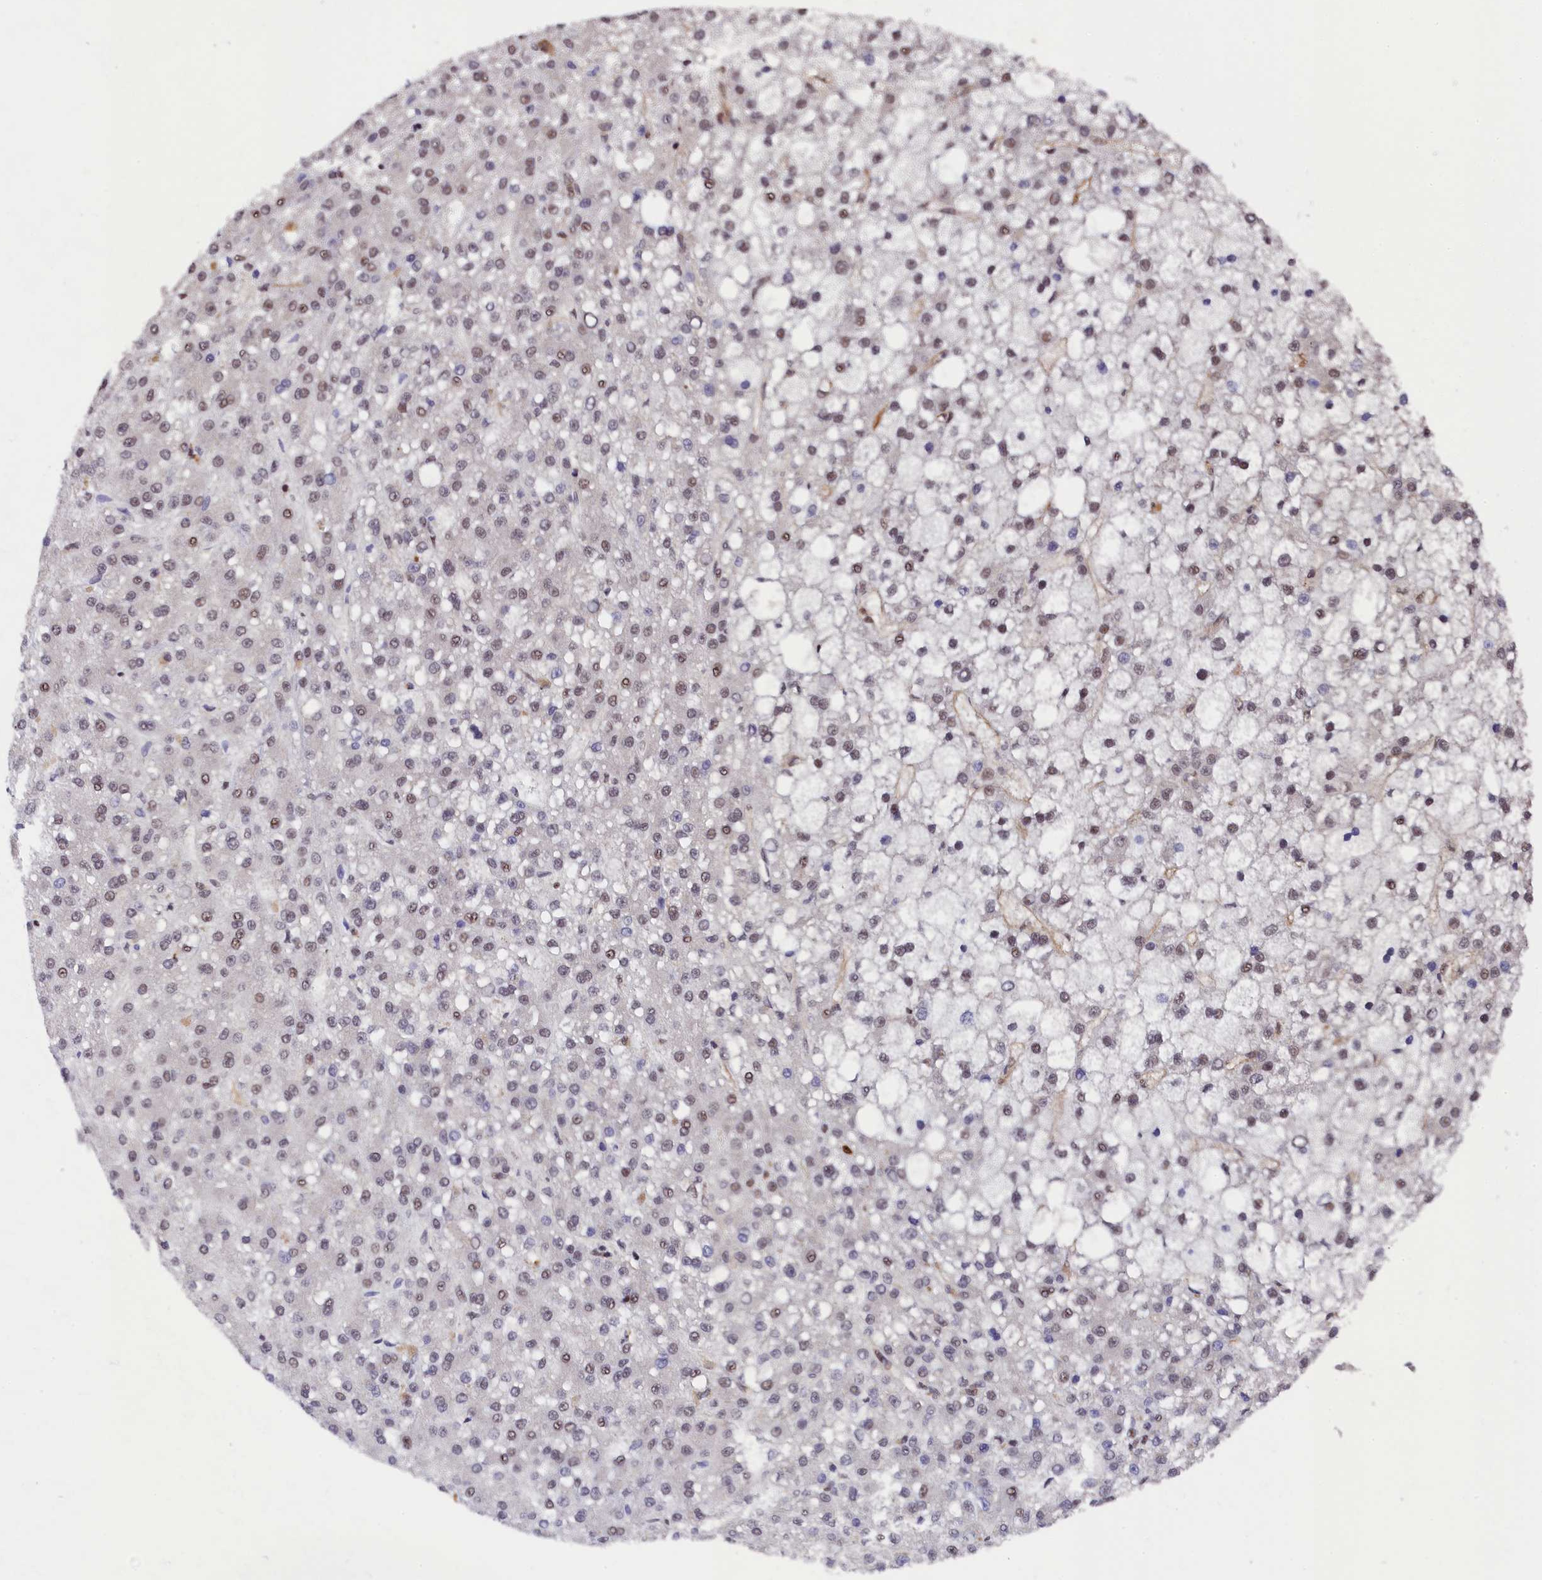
{"staining": {"intensity": "weak", "quantity": "25%-75%", "location": "nuclear"}, "tissue": "liver cancer", "cell_type": "Tumor cells", "image_type": "cancer", "snomed": [{"axis": "morphology", "description": "Carcinoma, Hepatocellular, NOS"}, {"axis": "topography", "description": "Liver"}], "caption": "This histopathology image exhibits IHC staining of hepatocellular carcinoma (liver), with low weak nuclear staining in approximately 25%-75% of tumor cells.", "gene": "ADIG", "patient": {"sex": "male", "age": 67}}